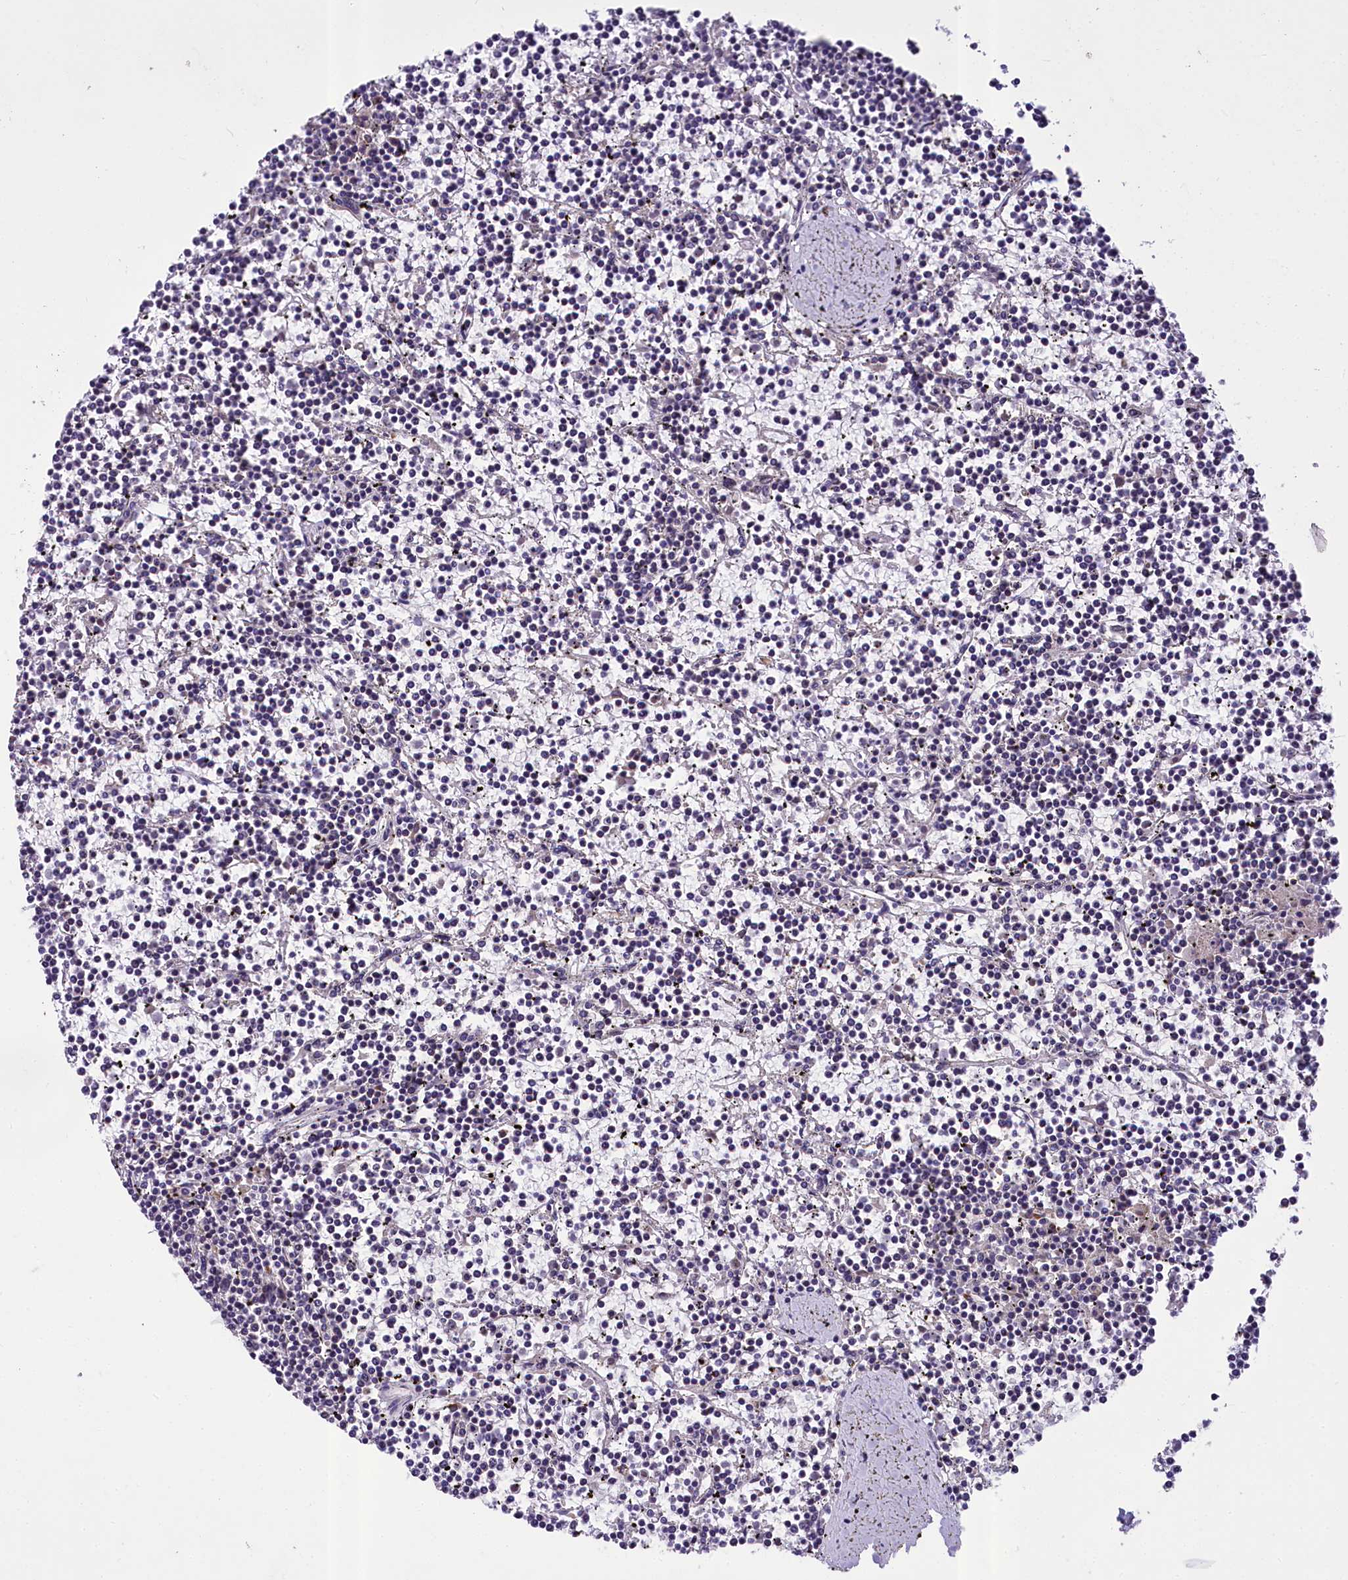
{"staining": {"intensity": "negative", "quantity": "none", "location": "none"}, "tissue": "lymphoma", "cell_type": "Tumor cells", "image_type": "cancer", "snomed": [{"axis": "morphology", "description": "Malignant lymphoma, non-Hodgkin's type, Low grade"}, {"axis": "topography", "description": "Spleen"}], "caption": "Immunohistochemistry (IHC) micrograph of malignant lymphoma, non-Hodgkin's type (low-grade) stained for a protein (brown), which demonstrates no staining in tumor cells.", "gene": "SUPV3L1", "patient": {"sex": "female", "age": 19}}